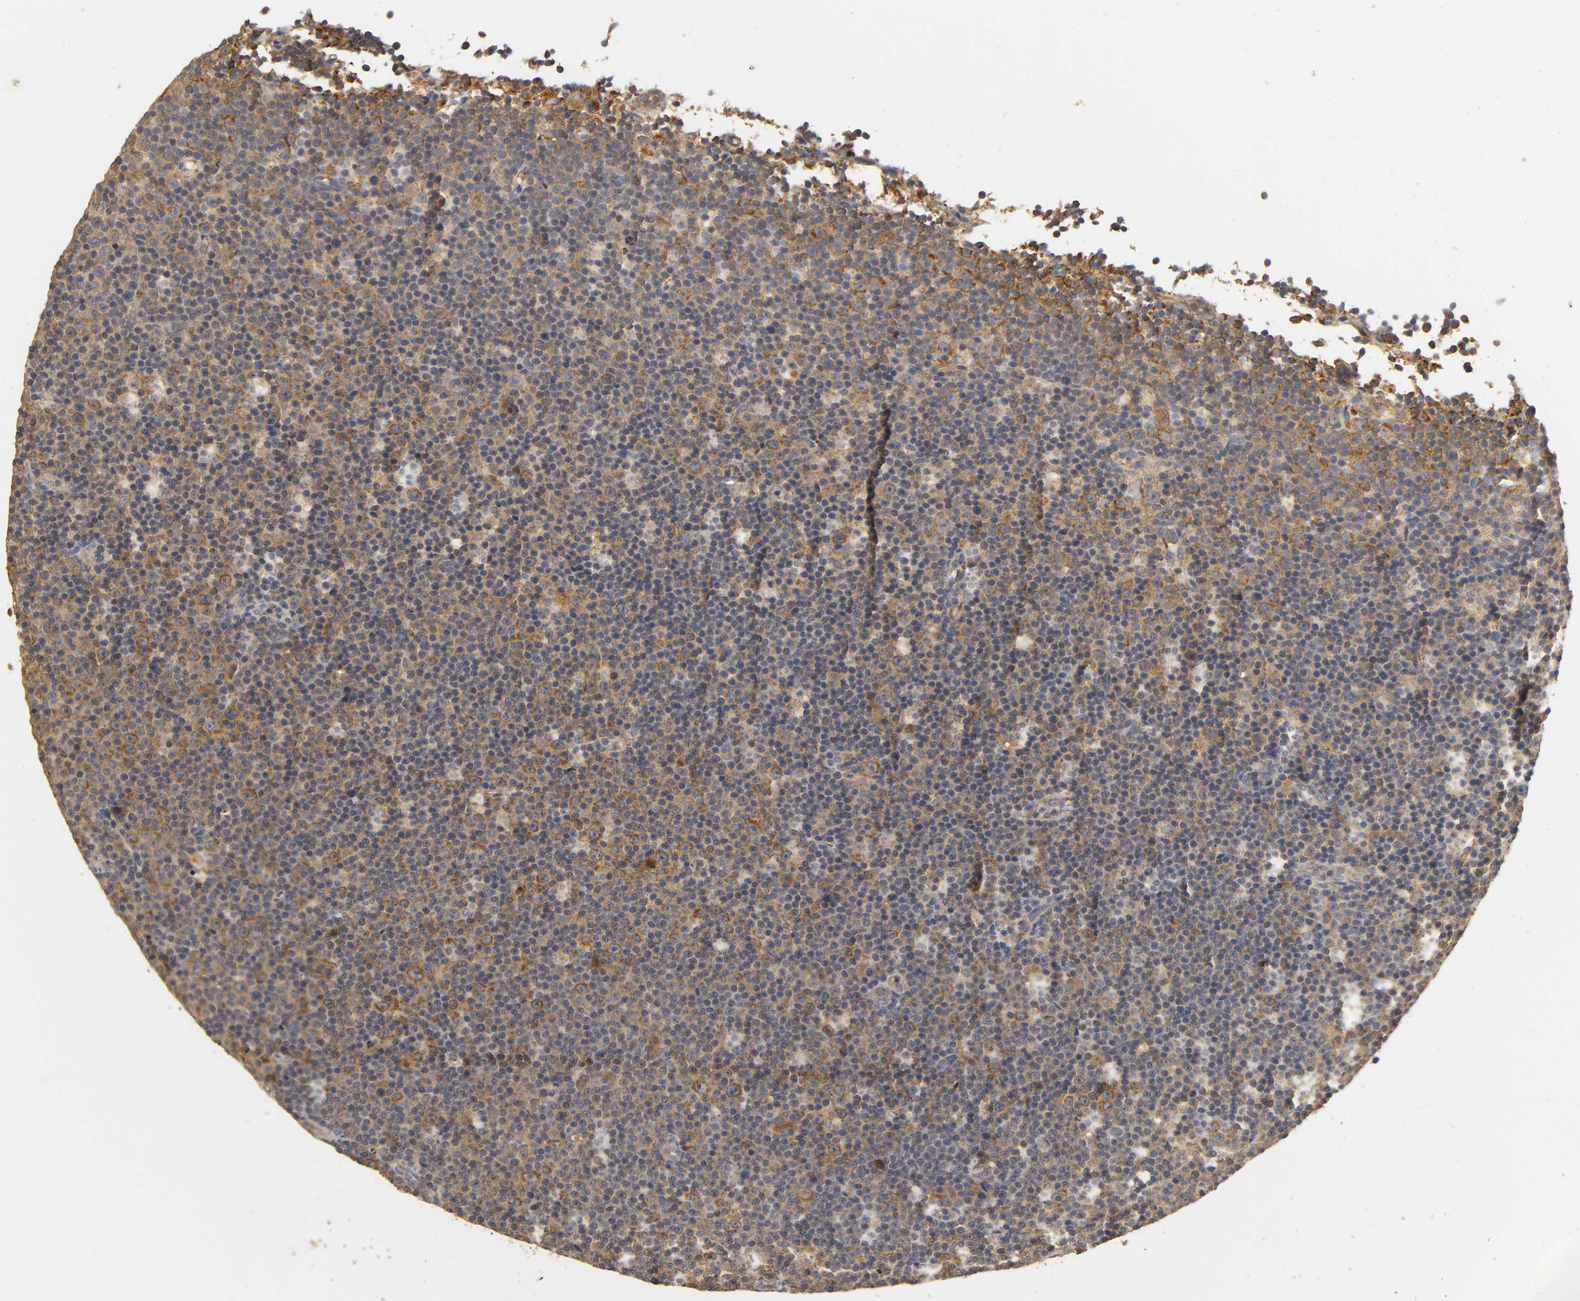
{"staining": {"intensity": "moderate", "quantity": ">75%", "location": "cytoplasmic/membranous"}, "tissue": "lymphoma", "cell_type": "Tumor cells", "image_type": "cancer", "snomed": [{"axis": "morphology", "description": "Malignant lymphoma, non-Hodgkin's type, Low grade"}, {"axis": "topography", "description": "Lymph node"}], "caption": "A high-resolution micrograph shows immunohistochemistry staining of lymphoma, which exhibits moderate cytoplasmic/membranous positivity in about >75% of tumor cells.", "gene": "SCAP", "patient": {"sex": "female", "age": 67}}